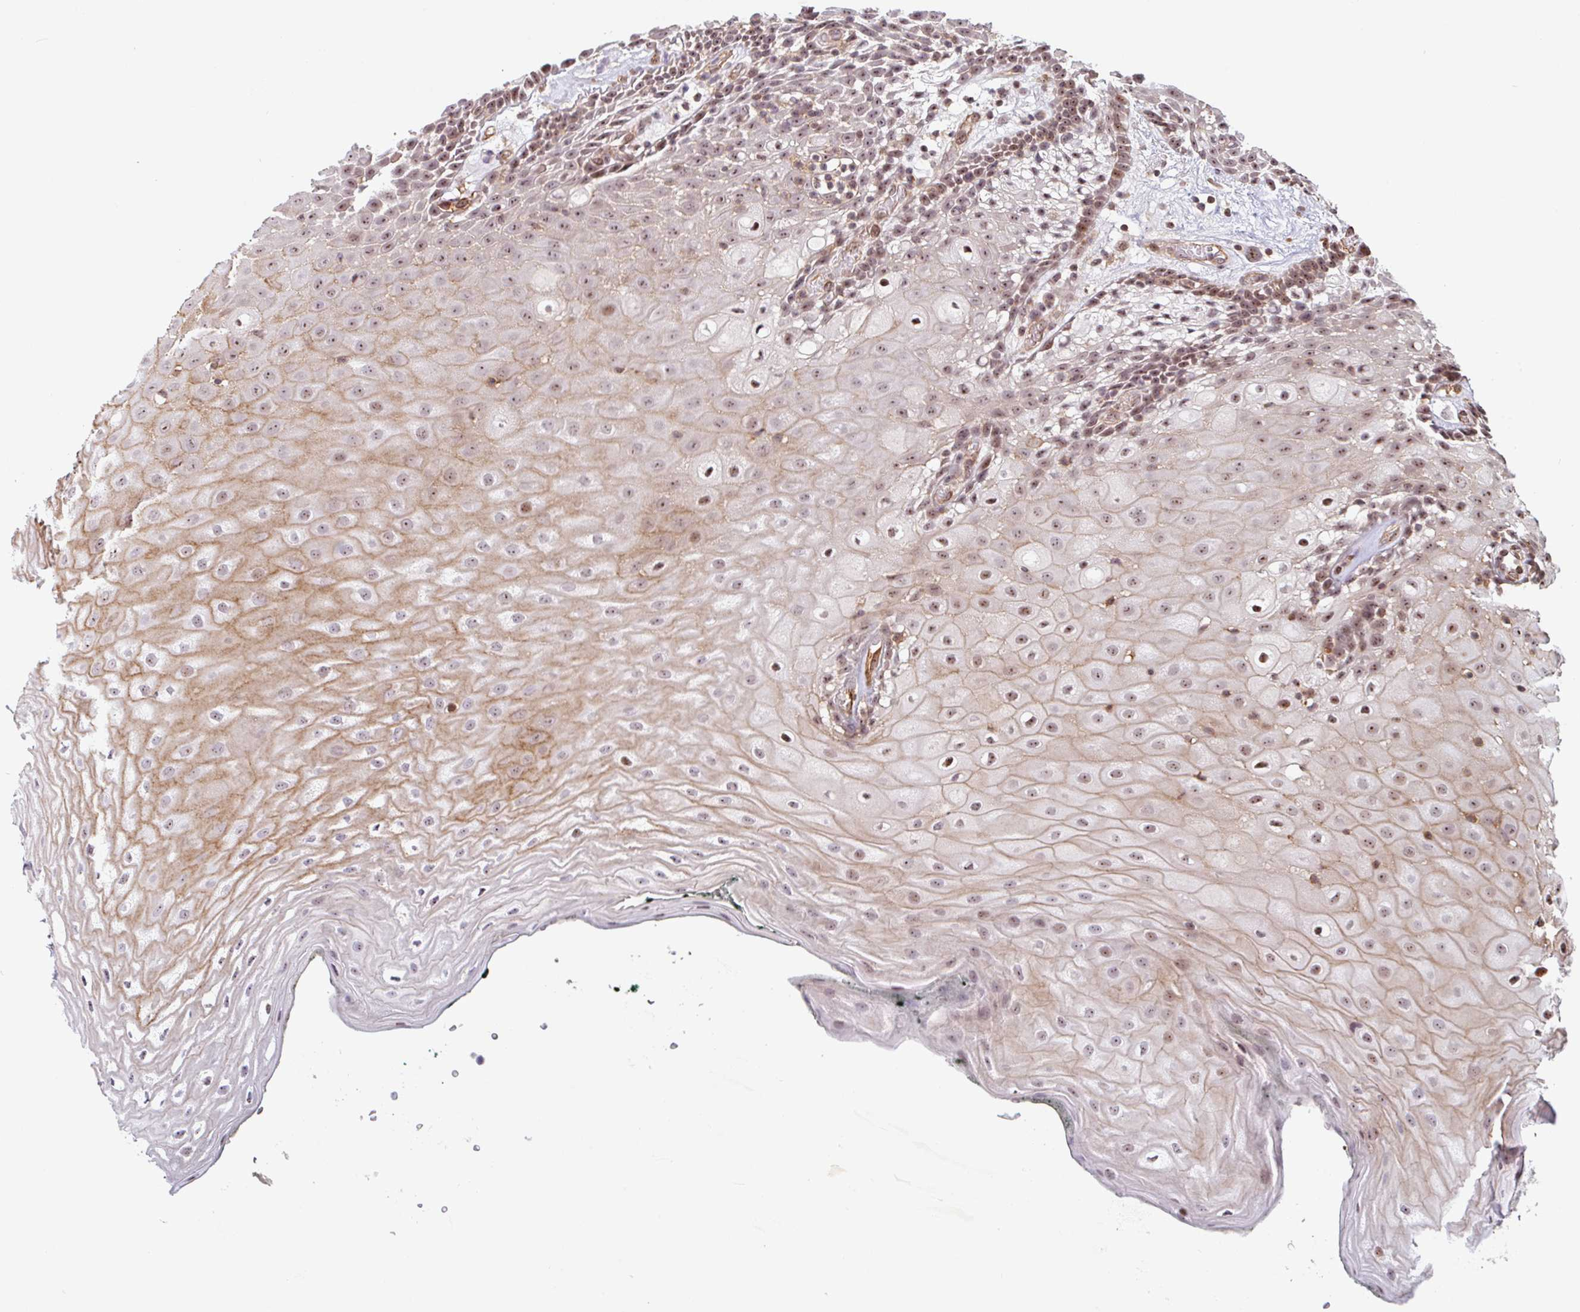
{"staining": {"intensity": "moderate", "quantity": ">75%", "location": "cytoplasmic/membranous,nuclear"}, "tissue": "oral mucosa", "cell_type": "Squamous epithelial cells", "image_type": "normal", "snomed": [{"axis": "morphology", "description": "Normal tissue, NOS"}, {"axis": "morphology", "description": "Squamous cell carcinoma, NOS"}, {"axis": "topography", "description": "Oral tissue"}, {"axis": "topography", "description": "Head-Neck"}], "caption": "Protein expression analysis of benign human oral mucosa reveals moderate cytoplasmic/membranous,nuclear staining in about >75% of squamous epithelial cells. (DAB (3,3'-diaminobenzidine) IHC, brown staining for protein, blue staining for nuclei).", "gene": "ZNF689", "patient": {"sex": "male", "age": 64}}